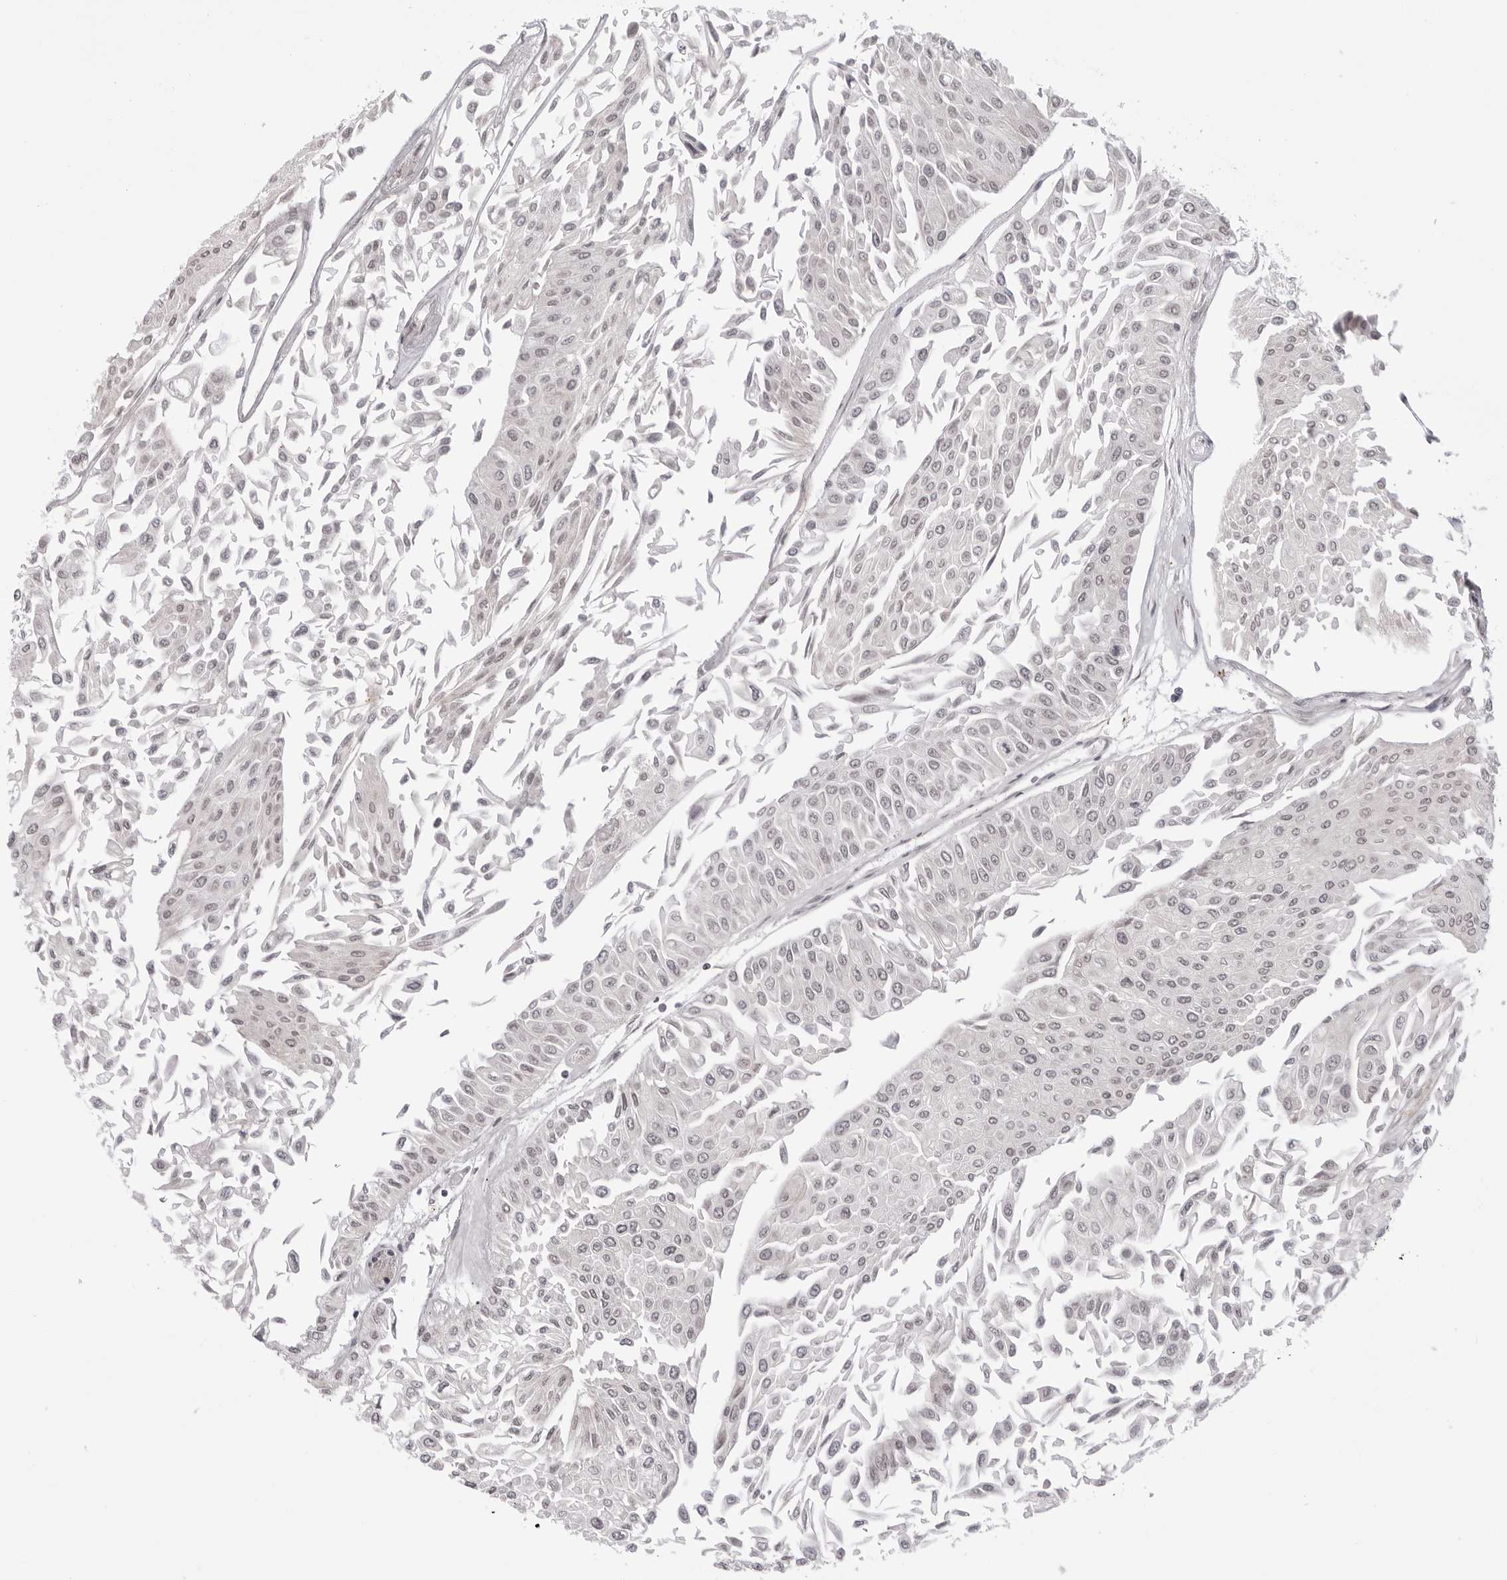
{"staining": {"intensity": "weak", "quantity": "25%-75%", "location": "nuclear"}, "tissue": "urothelial cancer", "cell_type": "Tumor cells", "image_type": "cancer", "snomed": [{"axis": "morphology", "description": "Urothelial carcinoma, Low grade"}, {"axis": "topography", "description": "Urinary bladder"}], "caption": "There is low levels of weak nuclear expression in tumor cells of low-grade urothelial carcinoma, as demonstrated by immunohistochemical staining (brown color).", "gene": "PHF3", "patient": {"sex": "male", "age": 67}}